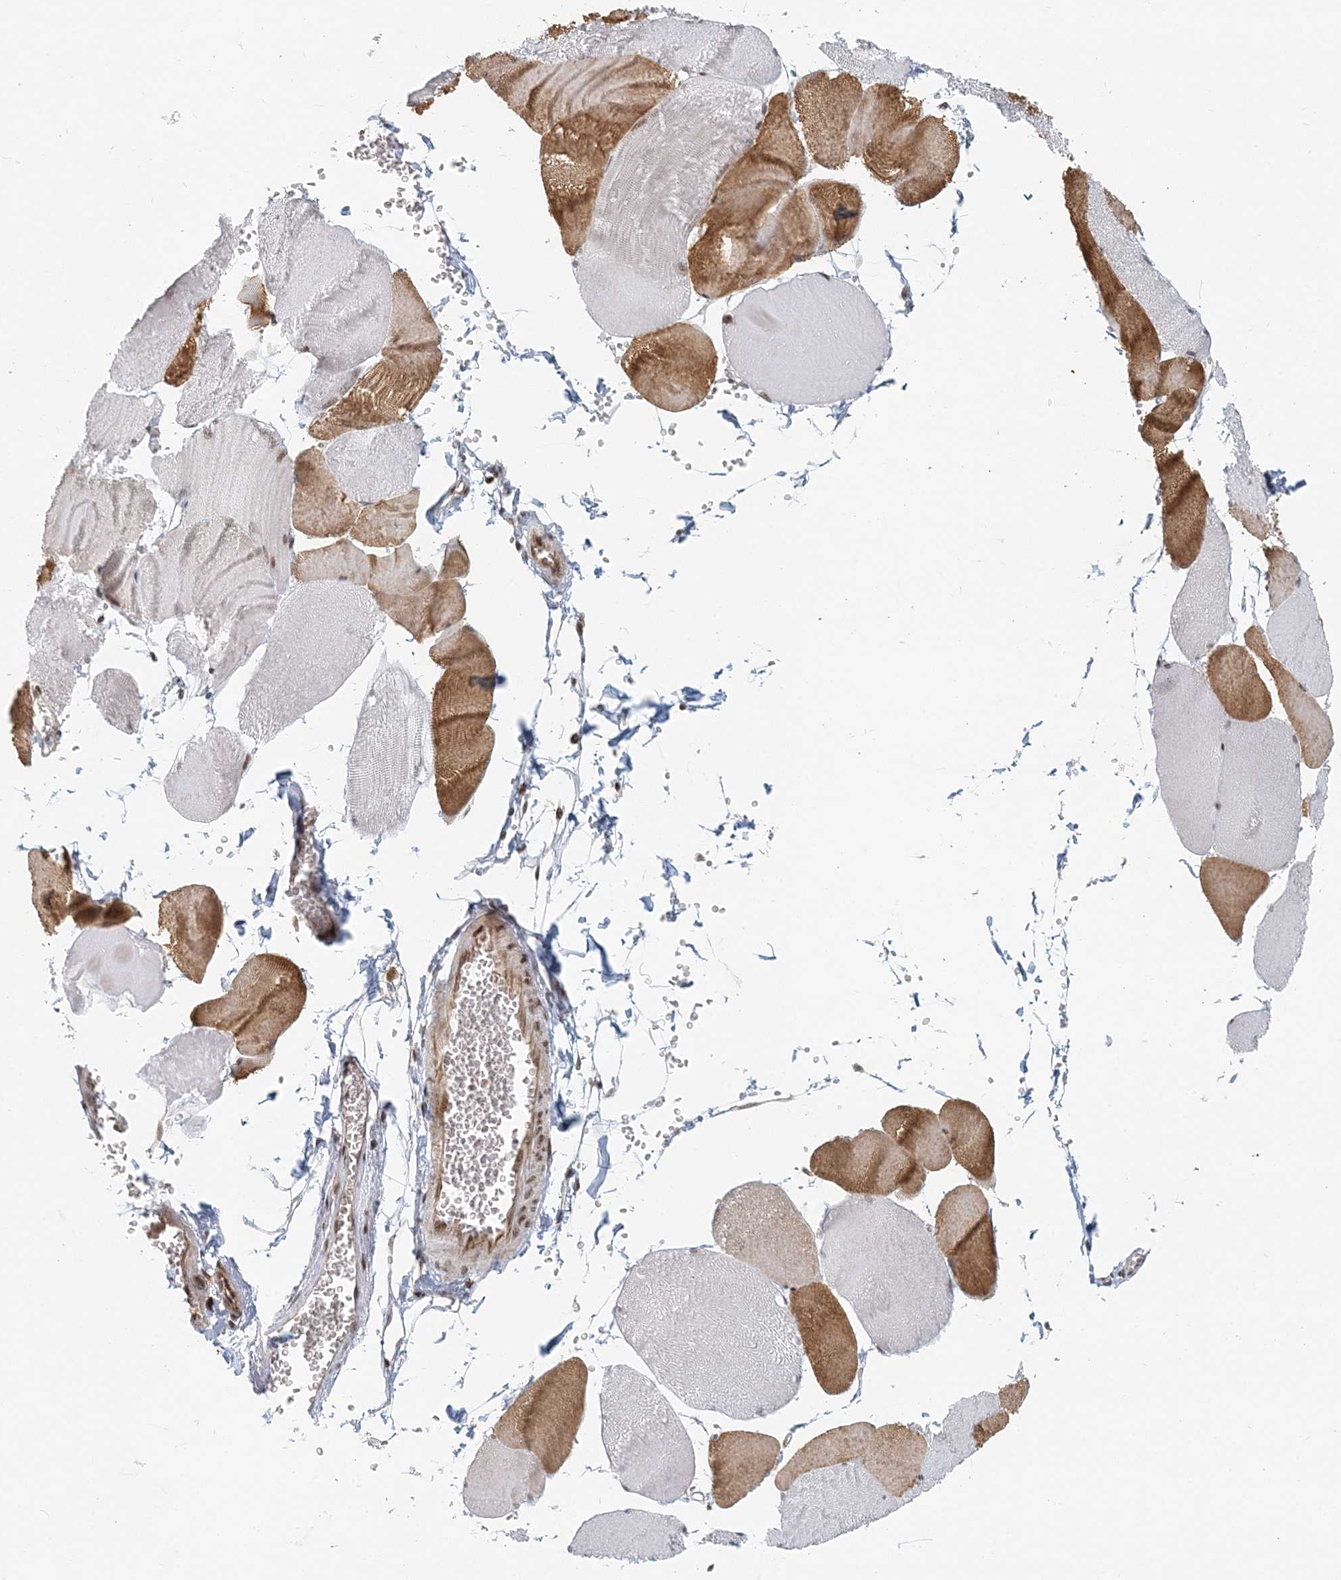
{"staining": {"intensity": "moderate", "quantity": "25%-75%", "location": "nuclear"}, "tissue": "skeletal muscle", "cell_type": "Myocytes", "image_type": "normal", "snomed": [{"axis": "morphology", "description": "Normal tissue, NOS"}, {"axis": "morphology", "description": "Basal cell carcinoma"}, {"axis": "topography", "description": "Skeletal muscle"}], "caption": "This photomicrograph displays immunohistochemistry (IHC) staining of benign skeletal muscle, with medium moderate nuclear staining in about 25%-75% of myocytes.", "gene": "BAZ1B", "patient": {"sex": "female", "age": 64}}